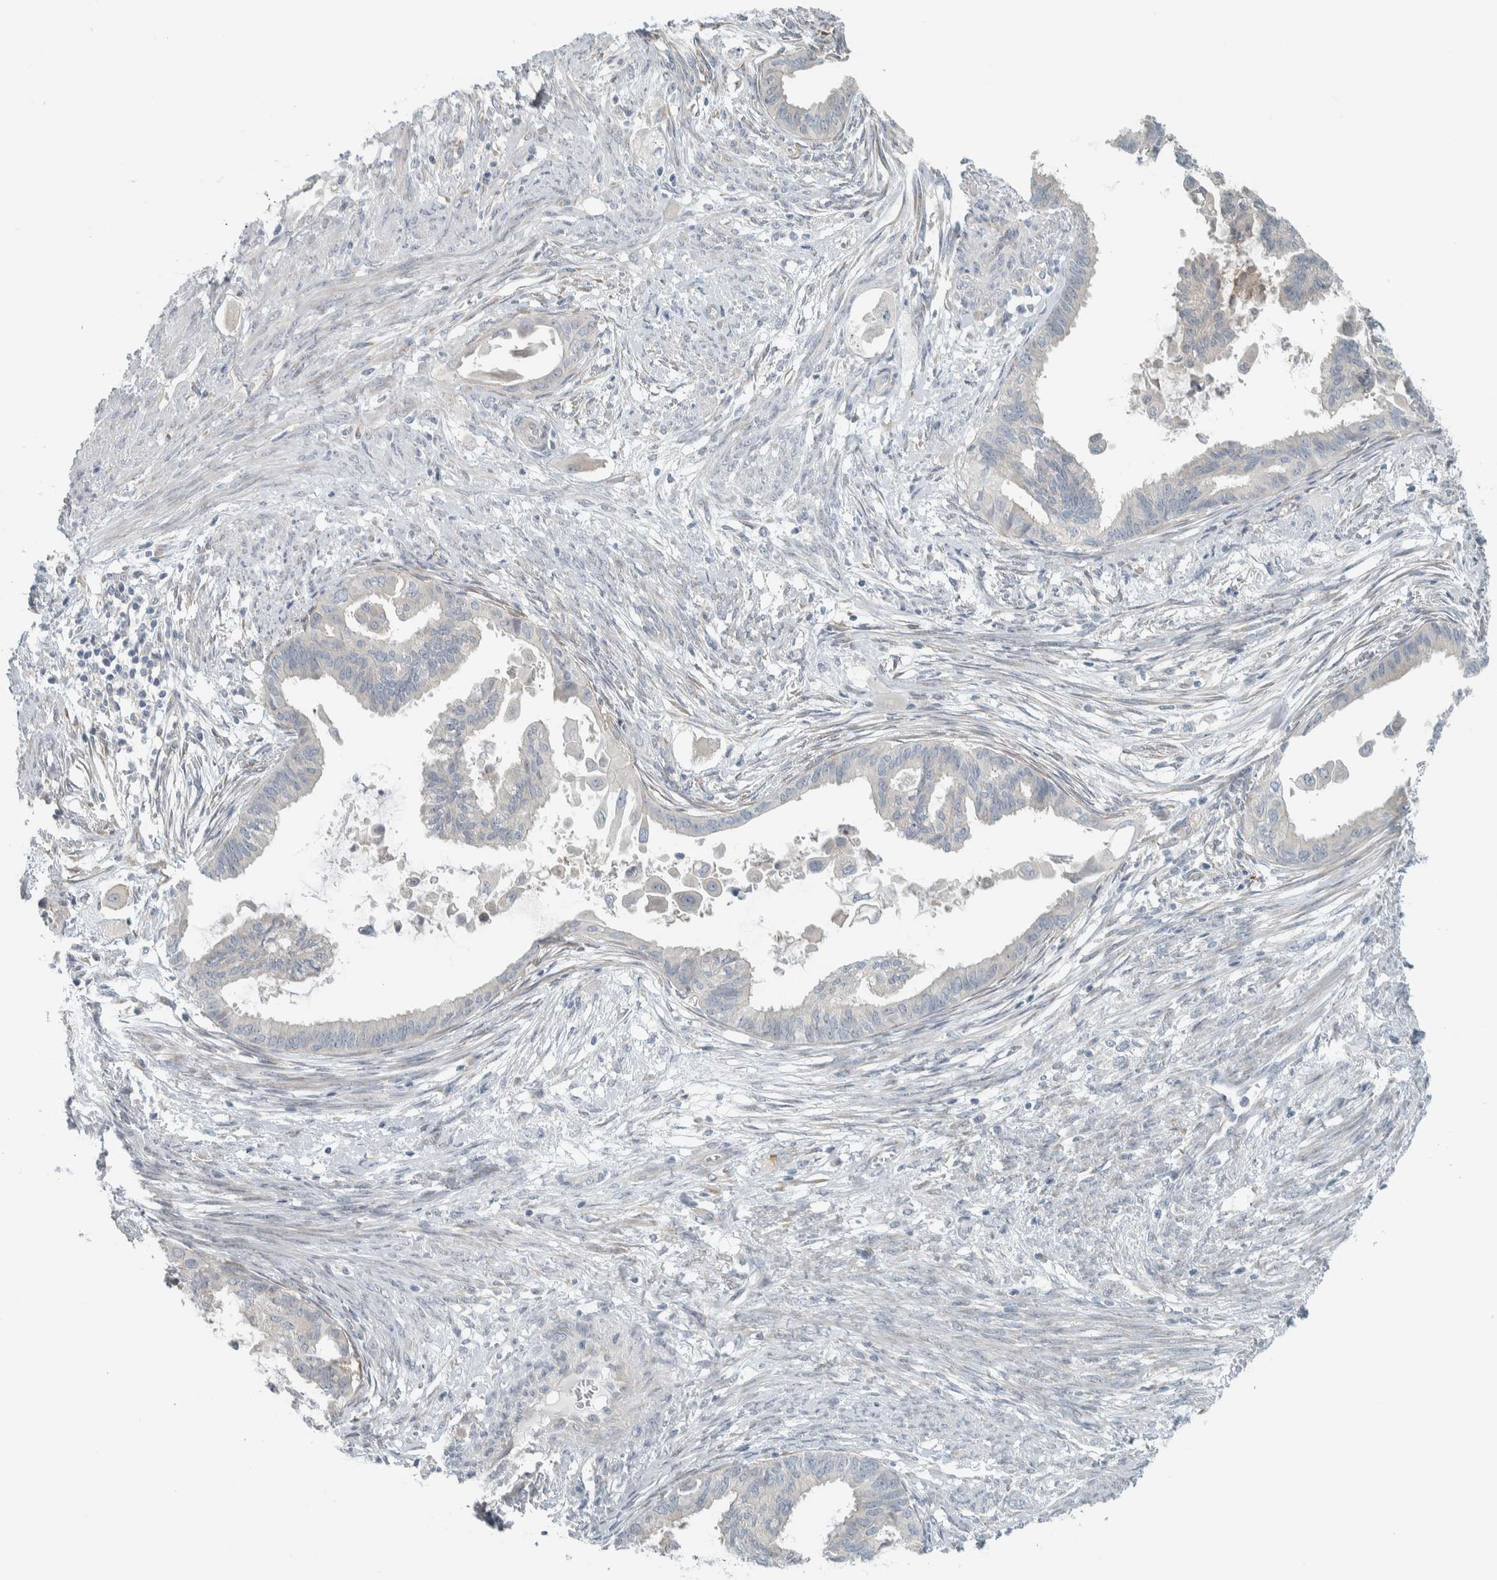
{"staining": {"intensity": "negative", "quantity": "none", "location": "none"}, "tissue": "cervical cancer", "cell_type": "Tumor cells", "image_type": "cancer", "snomed": [{"axis": "morphology", "description": "Normal tissue, NOS"}, {"axis": "morphology", "description": "Adenocarcinoma, NOS"}, {"axis": "topography", "description": "Cervix"}, {"axis": "topography", "description": "Endometrium"}], "caption": "Protein analysis of adenocarcinoma (cervical) shows no significant expression in tumor cells.", "gene": "HGS", "patient": {"sex": "female", "age": 86}}